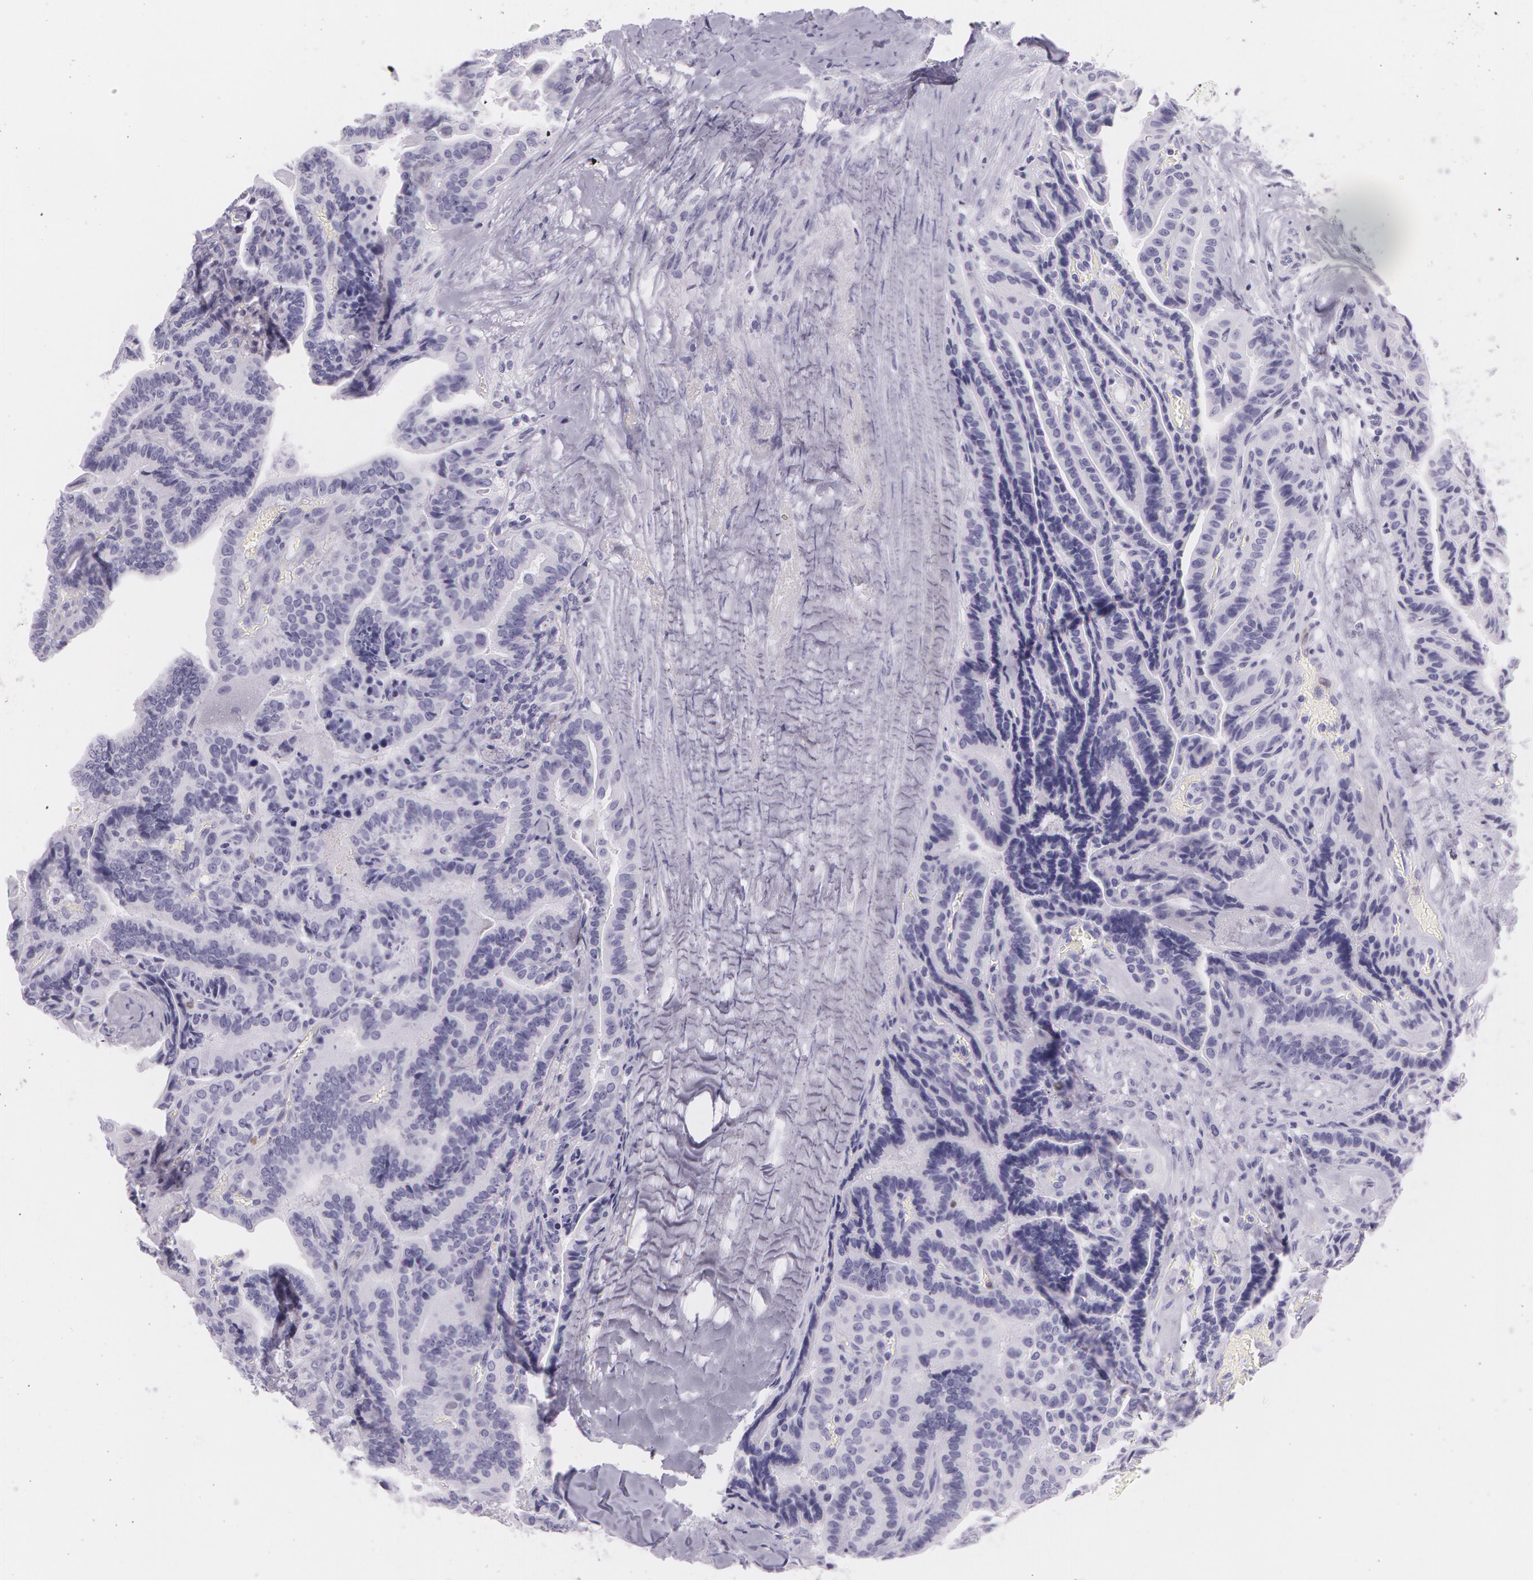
{"staining": {"intensity": "negative", "quantity": "none", "location": "none"}, "tissue": "thyroid cancer", "cell_type": "Tumor cells", "image_type": "cancer", "snomed": [{"axis": "morphology", "description": "Papillary adenocarcinoma, NOS"}, {"axis": "topography", "description": "Thyroid gland"}], "caption": "A high-resolution image shows IHC staining of thyroid cancer, which exhibits no significant positivity in tumor cells. The staining was performed using DAB to visualize the protein expression in brown, while the nuclei were stained in blue with hematoxylin (Magnification: 20x).", "gene": "SNCG", "patient": {"sex": "male", "age": 87}}